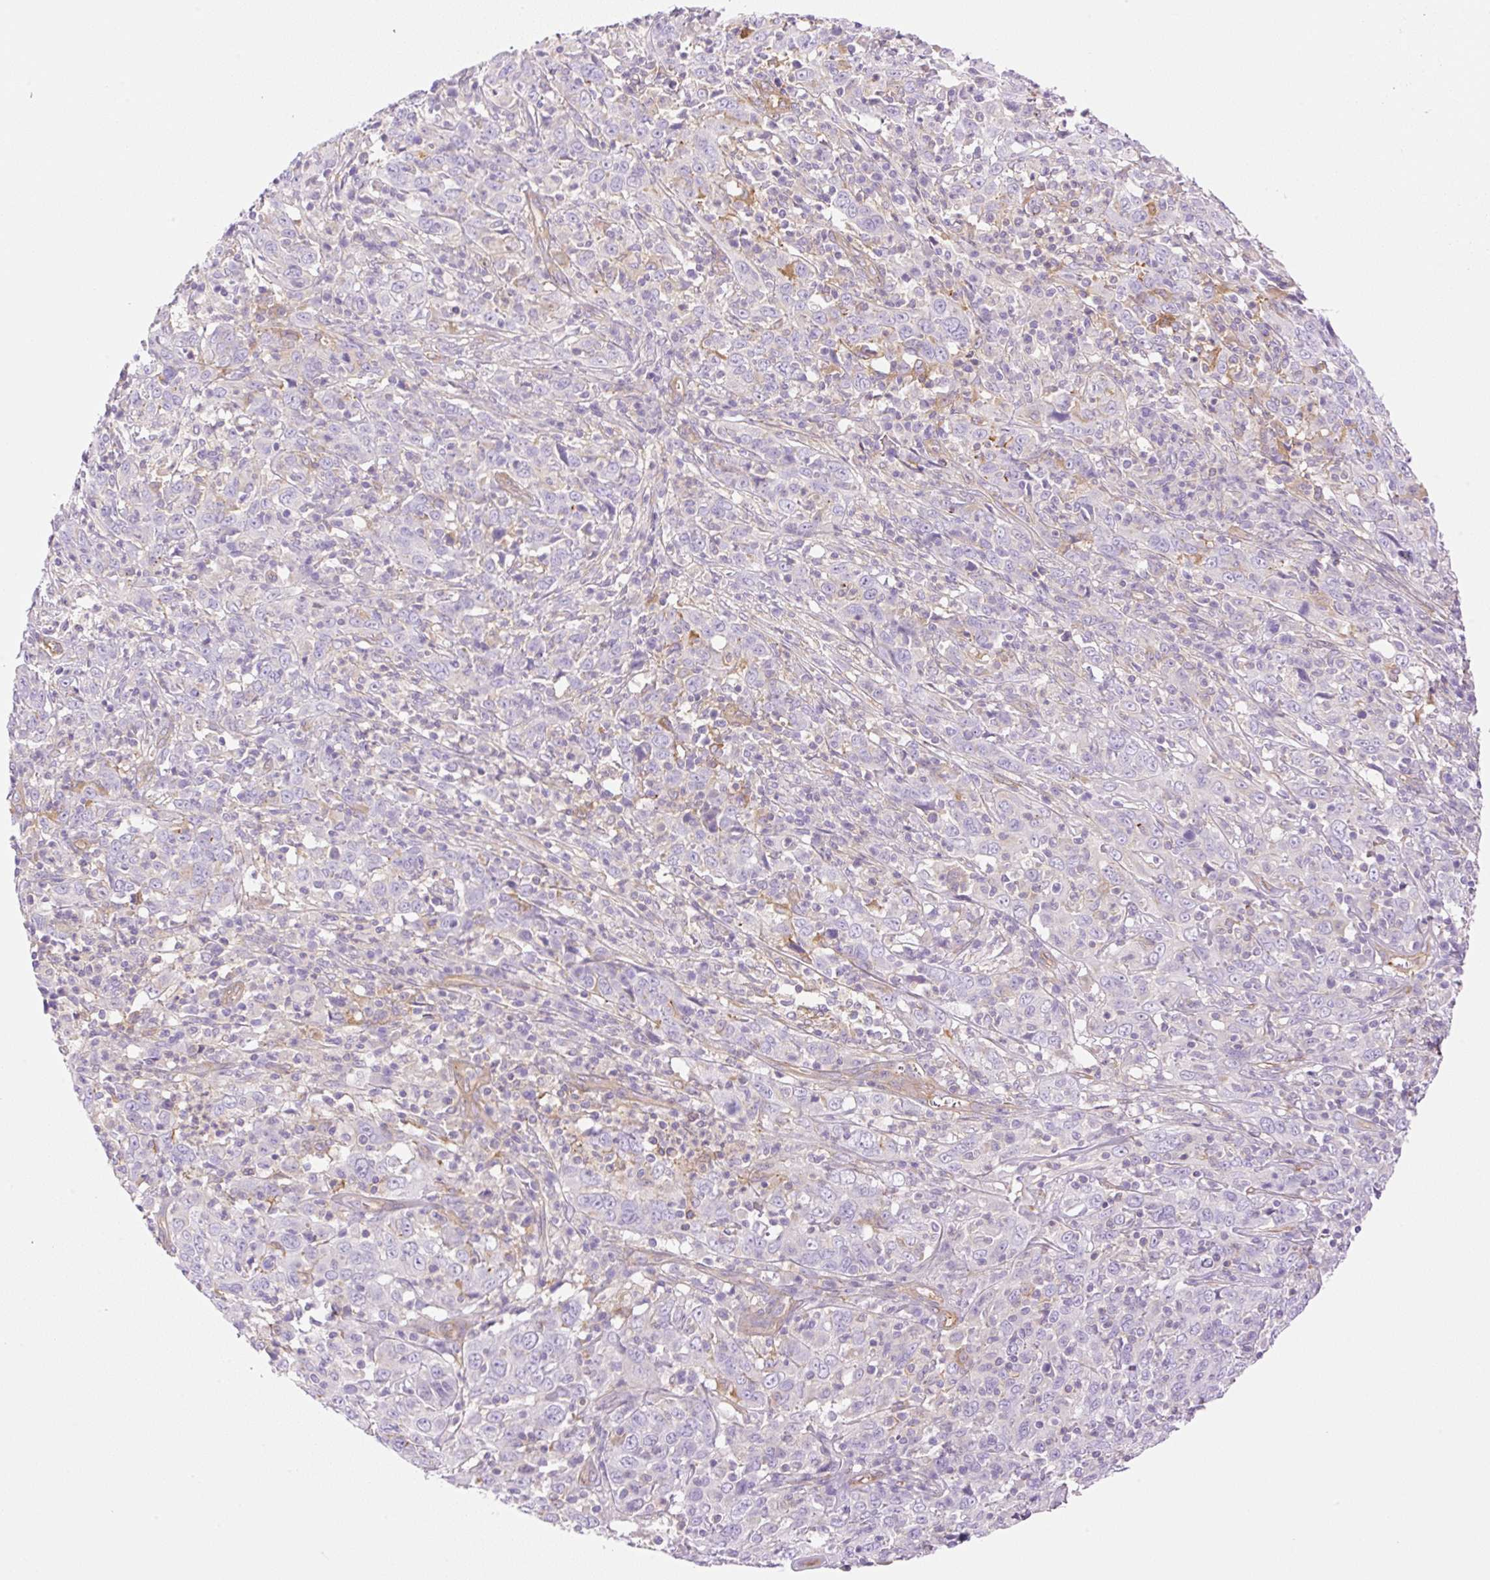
{"staining": {"intensity": "negative", "quantity": "none", "location": "none"}, "tissue": "cervical cancer", "cell_type": "Tumor cells", "image_type": "cancer", "snomed": [{"axis": "morphology", "description": "Squamous cell carcinoma, NOS"}, {"axis": "topography", "description": "Cervix"}], "caption": "IHC photomicrograph of human squamous cell carcinoma (cervical) stained for a protein (brown), which exhibits no positivity in tumor cells. Nuclei are stained in blue.", "gene": "EHD3", "patient": {"sex": "female", "age": 46}}